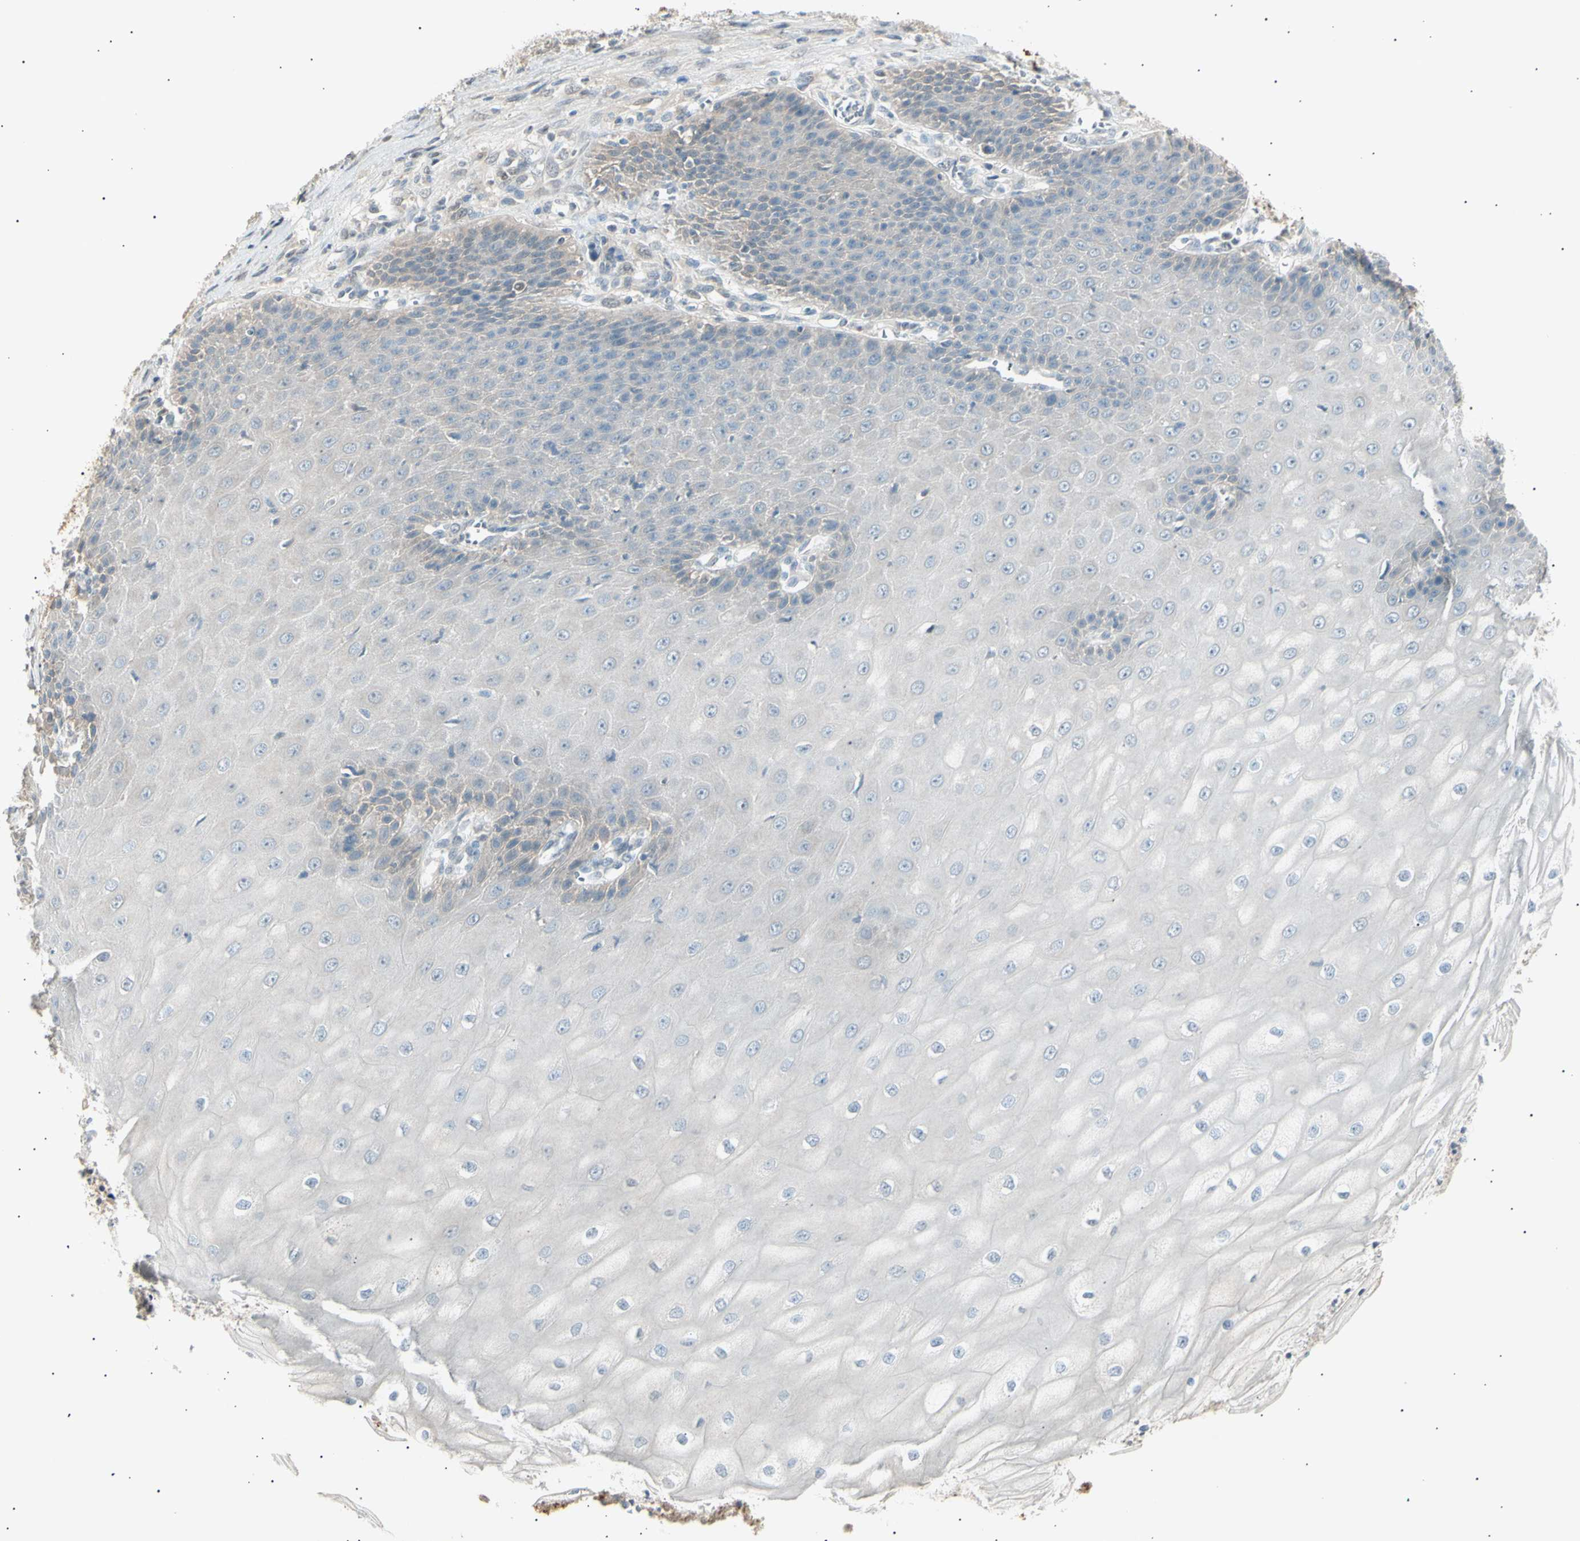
{"staining": {"intensity": "weak", "quantity": "<25%", "location": "cytoplasmic/membranous"}, "tissue": "cervical cancer", "cell_type": "Tumor cells", "image_type": "cancer", "snomed": [{"axis": "morphology", "description": "Squamous cell carcinoma, NOS"}, {"axis": "topography", "description": "Cervix"}], "caption": "Immunohistochemistry (IHC) of cervical cancer exhibits no expression in tumor cells.", "gene": "LHPP", "patient": {"sex": "female", "age": 35}}